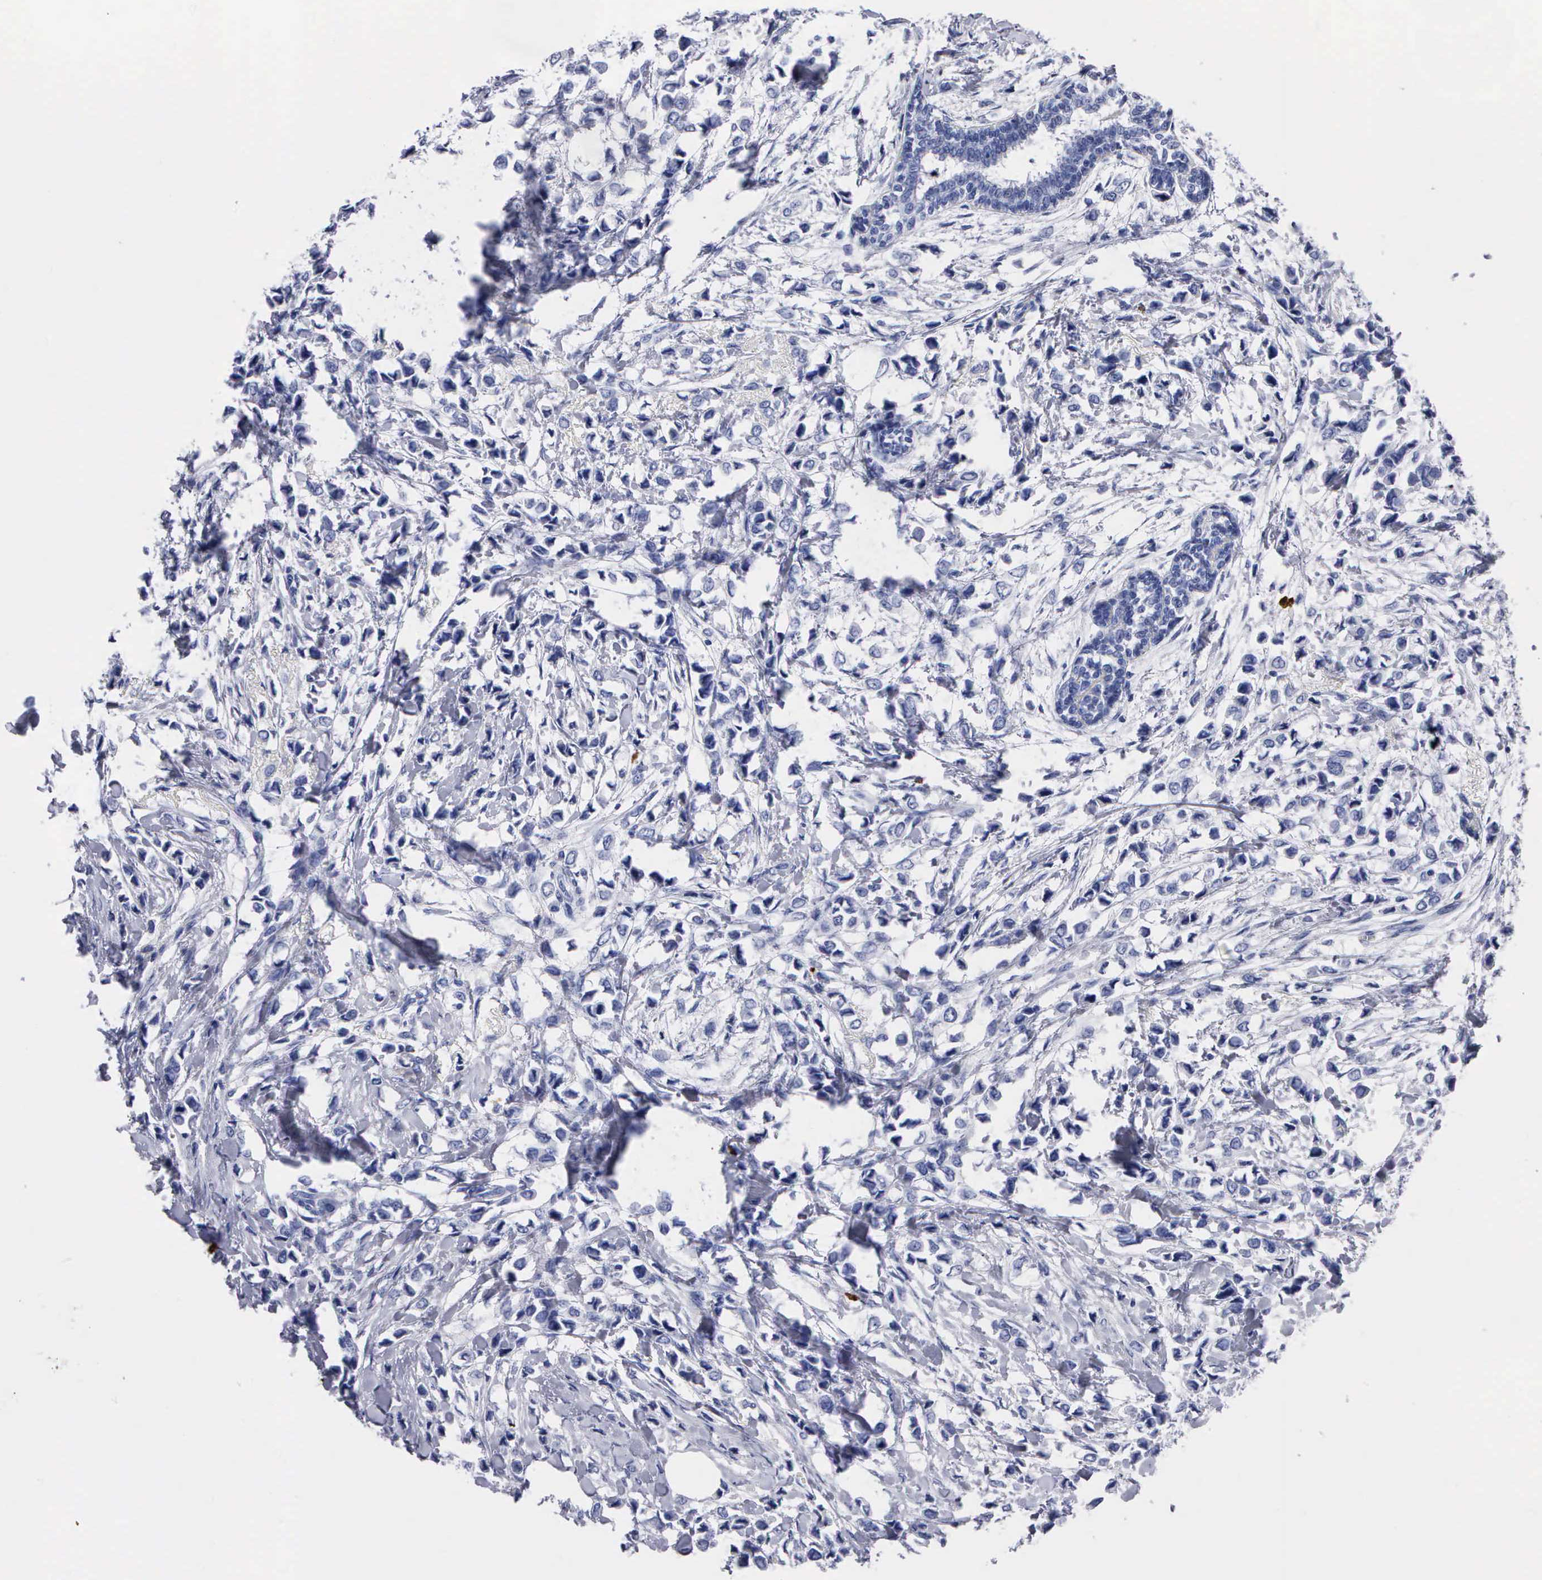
{"staining": {"intensity": "negative", "quantity": "none", "location": "none"}, "tissue": "breast cancer", "cell_type": "Tumor cells", "image_type": "cancer", "snomed": [{"axis": "morphology", "description": "Lobular carcinoma"}, {"axis": "topography", "description": "Breast"}], "caption": "Breast lobular carcinoma was stained to show a protein in brown. There is no significant positivity in tumor cells.", "gene": "CTSG", "patient": {"sex": "female", "age": 51}}